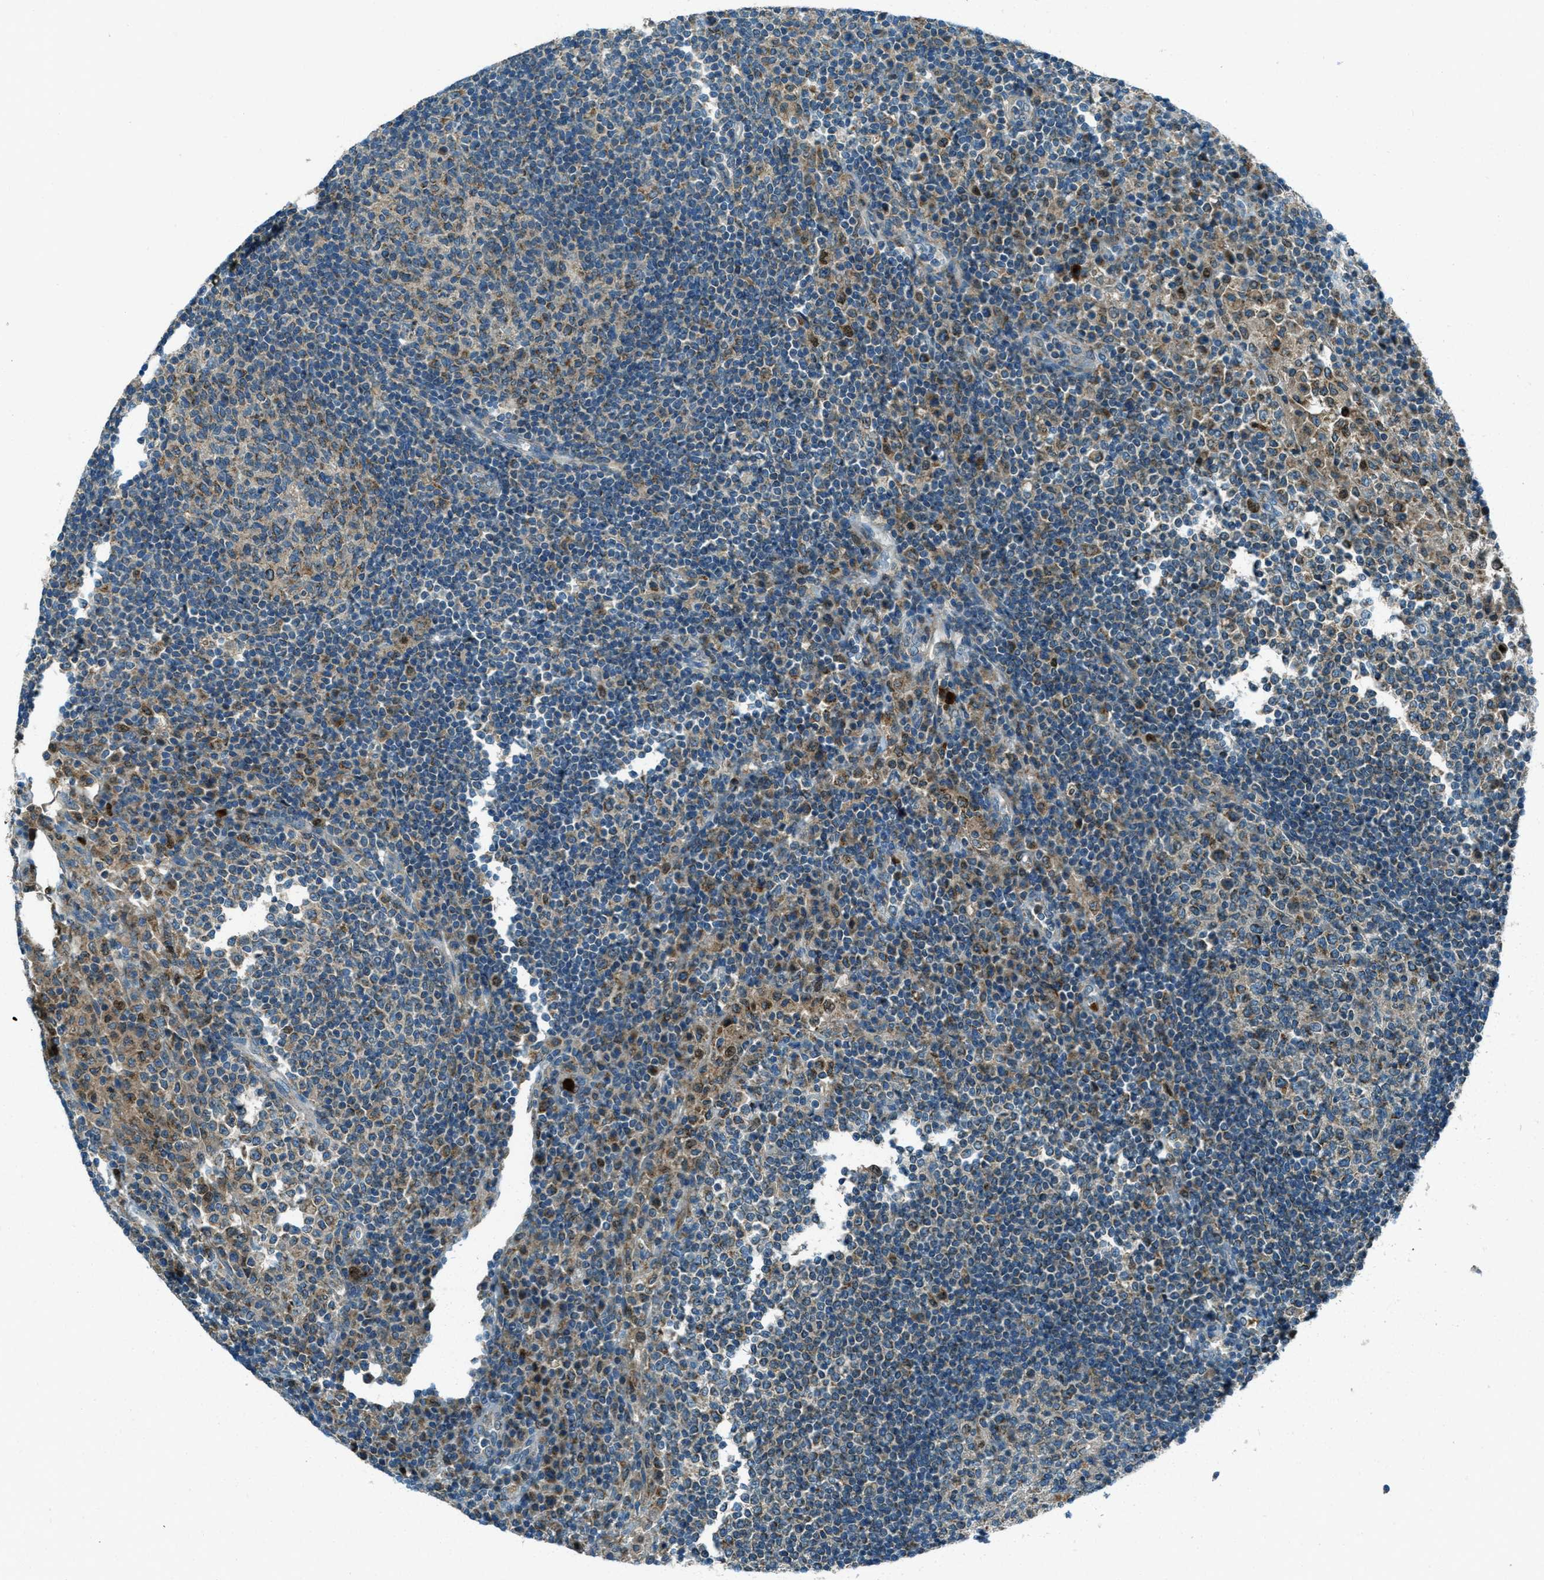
{"staining": {"intensity": "moderate", "quantity": "25%-75%", "location": "cytoplasmic/membranous"}, "tissue": "lymph node", "cell_type": "Germinal center cells", "image_type": "normal", "snomed": [{"axis": "morphology", "description": "Normal tissue, NOS"}, {"axis": "topography", "description": "Lymph node"}], "caption": "DAB (3,3'-diaminobenzidine) immunohistochemical staining of normal lymph node demonstrates moderate cytoplasmic/membranous protein staining in about 25%-75% of germinal center cells.", "gene": "FAR1", "patient": {"sex": "female", "age": 53}}